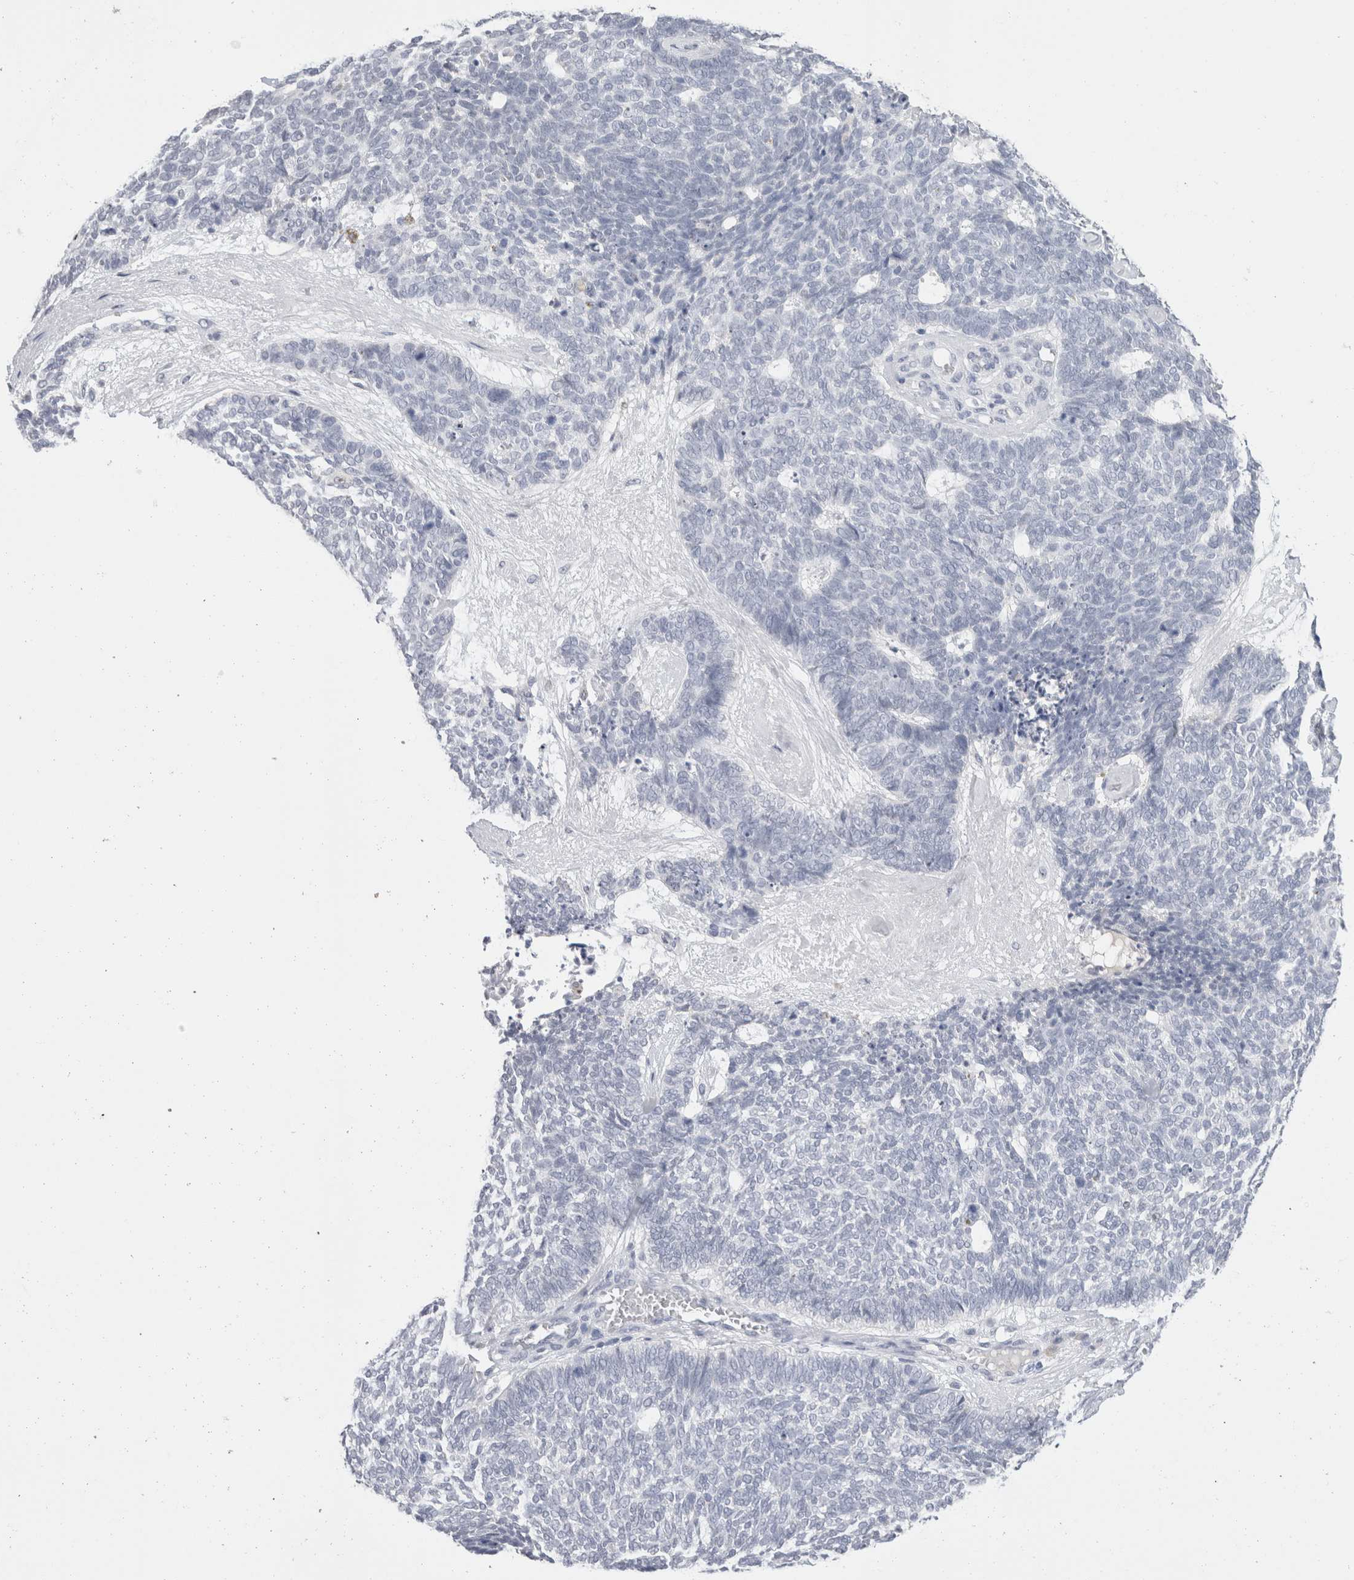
{"staining": {"intensity": "negative", "quantity": "none", "location": "none"}, "tissue": "skin cancer", "cell_type": "Tumor cells", "image_type": "cancer", "snomed": [{"axis": "morphology", "description": "Basal cell carcinoma"}, {"axis": "topography", "description": "Skin"}], "caption": "The immunohistochemistry (IHC) micrograph has no significant positivity in tumor cells of skin cancer tissue.", "gene": "CADM3", "patient": {"sex": "female", "age": 84}}